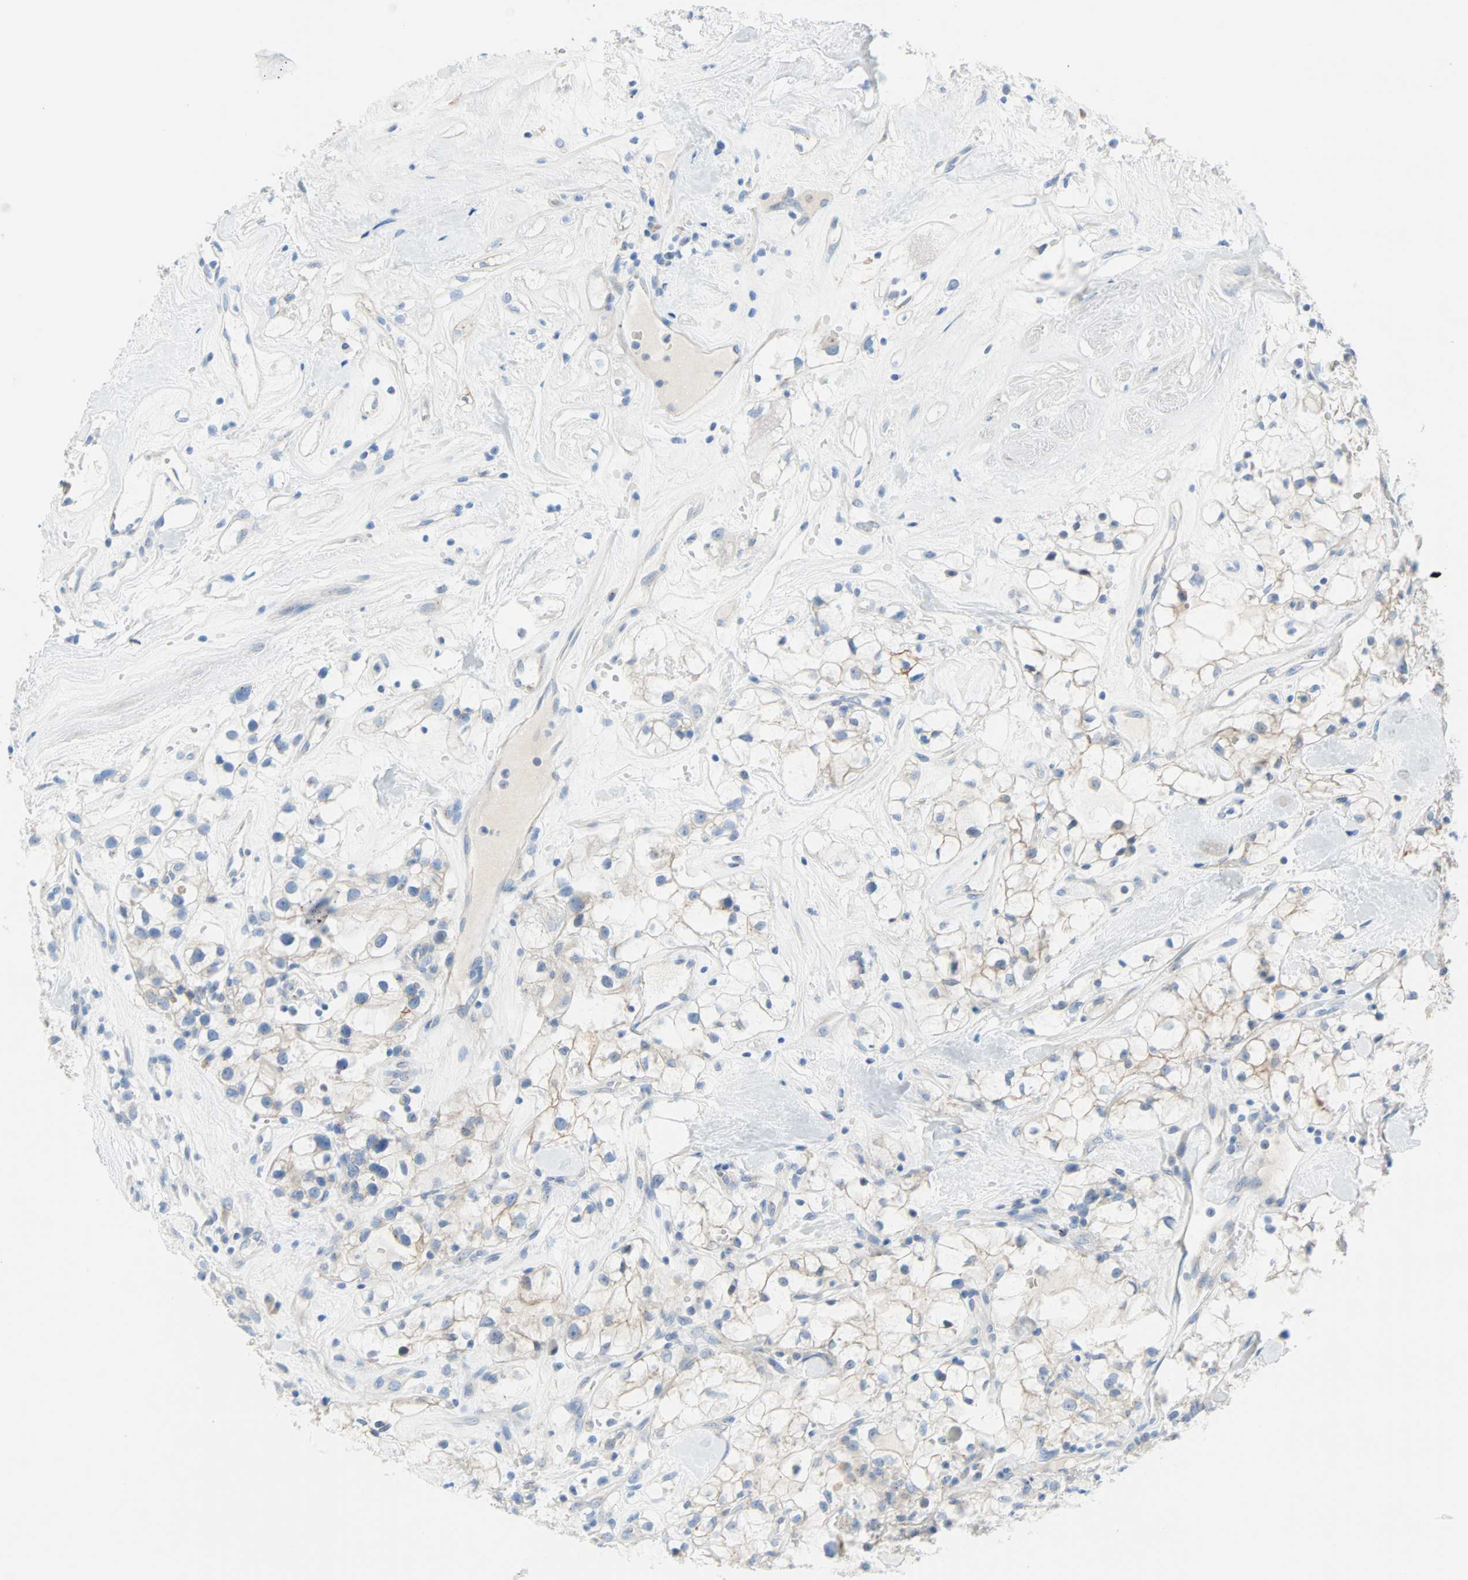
{"staining": {"intensity": "weak", "quantity": "<25%", "location": "cytoplasmic/membranous"}, "tissue": "renal cancer", "cell_type": "Tumor cells", "image_type": "cancer", "snomed": [{"axis": "morphology", "description": "Adenocarcinoma, NOS"}, {"axis": "topography", "description": "Kidney"}], "caption": "This is a photomicrograph of IHC staining of renal cancer, which shows no positivity in tumor cells.", "gene": "PDPN", "patient": {"sex": "female", "age": 60}}